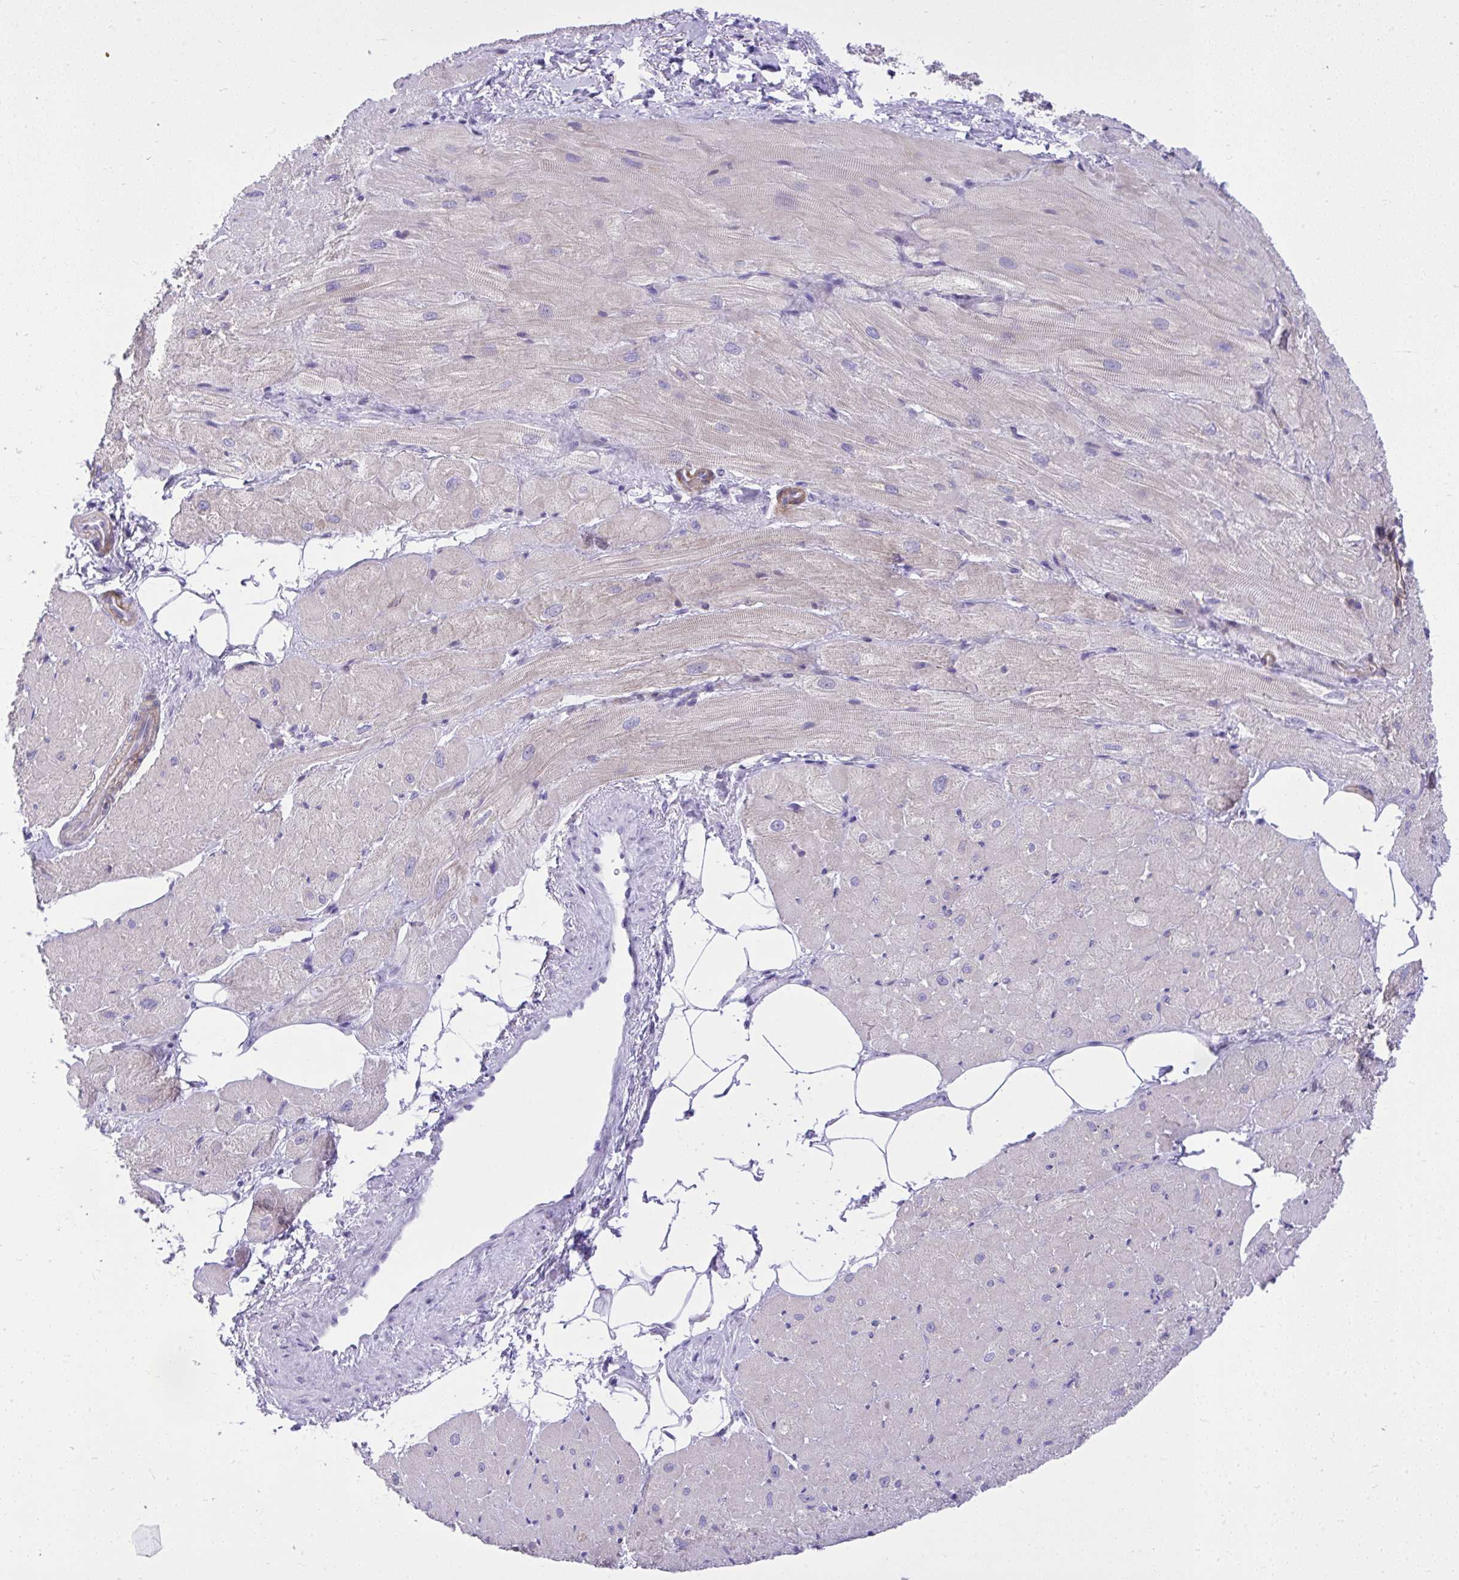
{"staining": {"intensity": "moderate", "quantity": "25%-75%", "location": "cytoplasmic/membranous"}, "tissue": "heart muscle", "cell_type": "Cardiomyocytes", "image_type": "normal", "snomed": [{"axis": "morphology", "description": "Normal tissue, NOS"}, {"axis": "topography", "description": "Heart"}], "caption": "This micrograph demonstrates unremarkable heart muscle stained with IHC to label a protein in brown. The cytoplasmic/membranous of cardiomyocytes show moderate positivity for the protein. Nuclei are counter-stained blue.", "gene": "GPRIN3", "patient": {"sex": "male", "age": 62}}